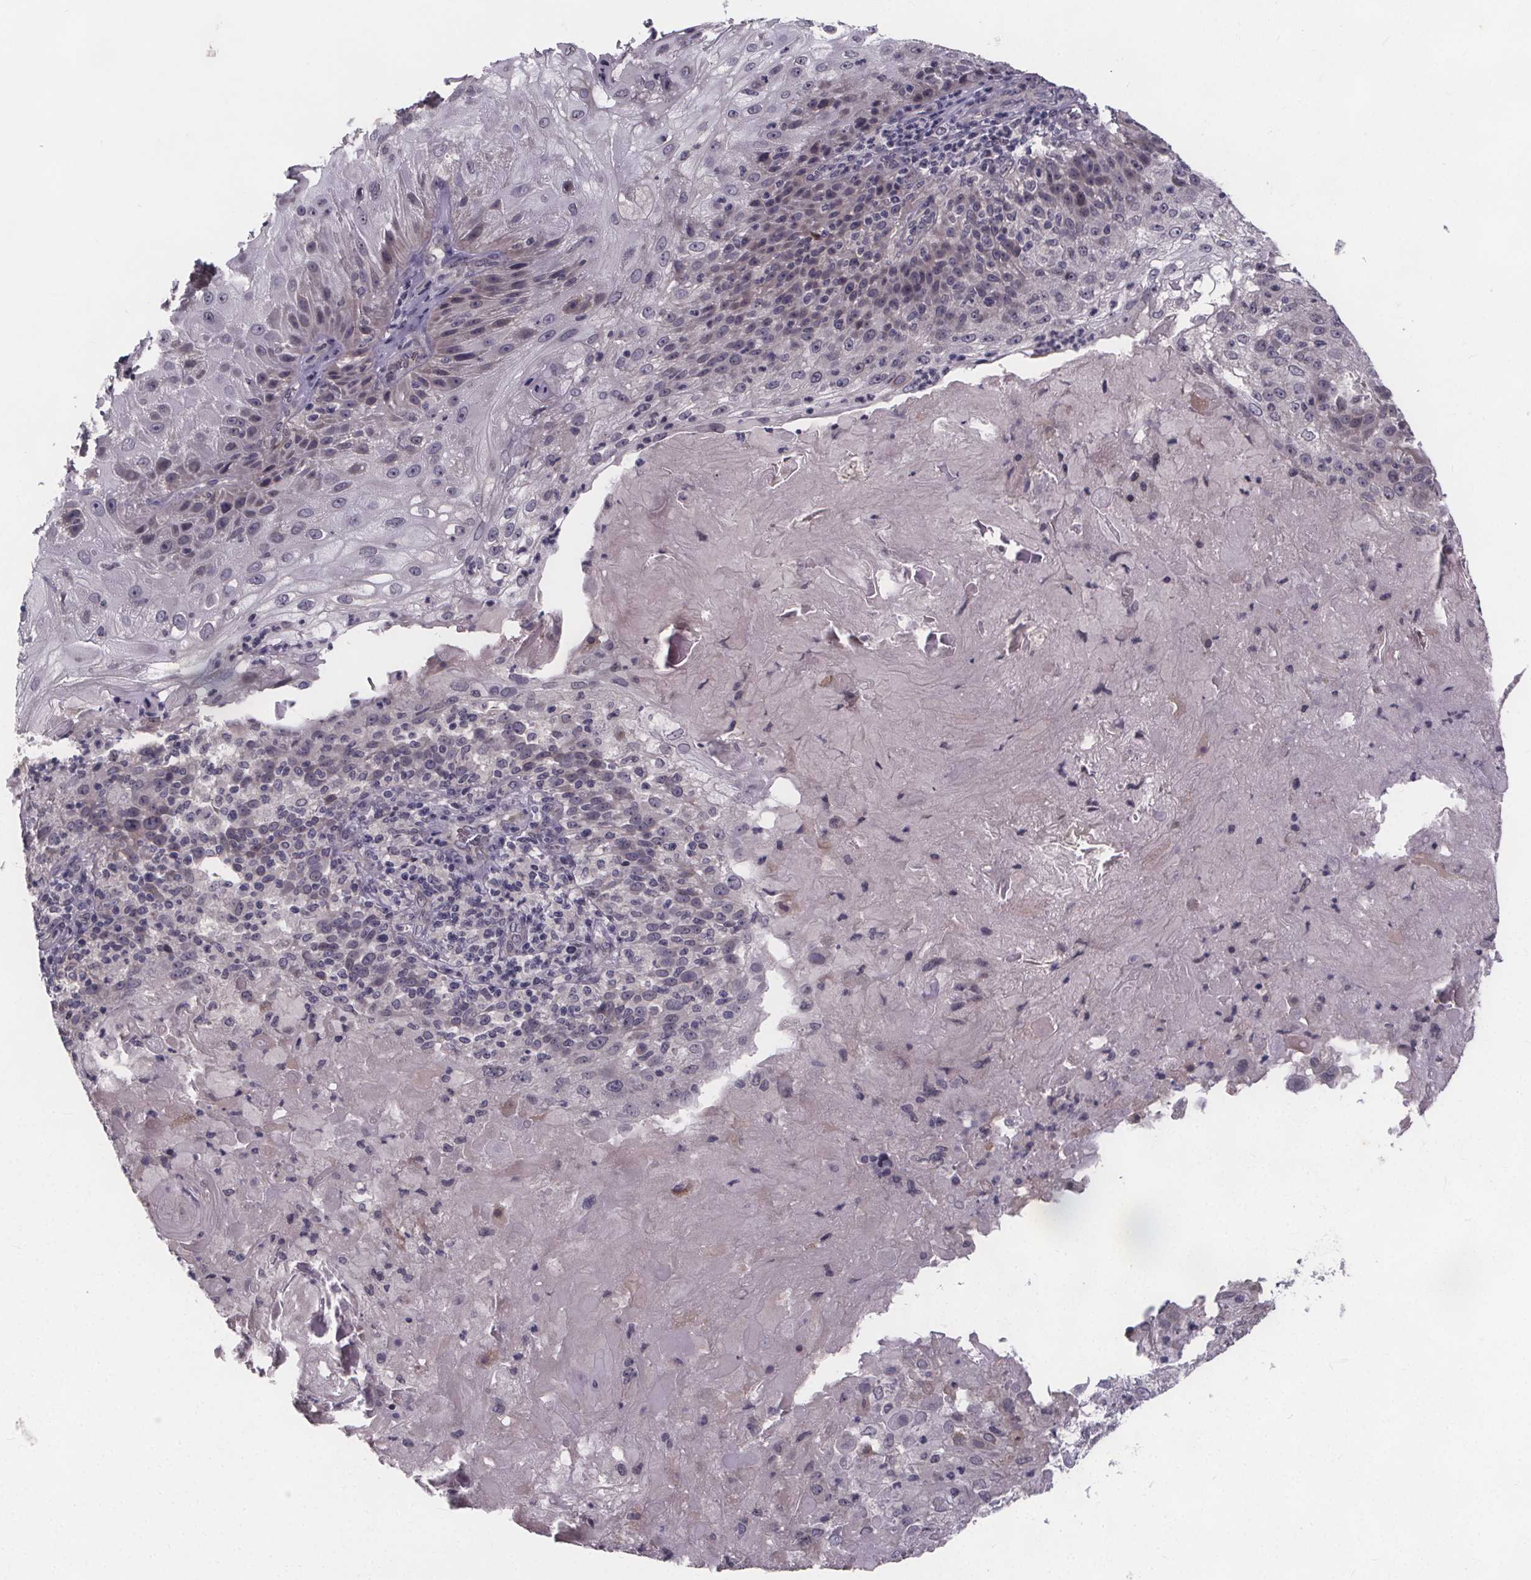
{"staining": {"intensity": "weak", "quantity": "<25%", "location": "cytoplasmic/membranous"}, "tissue": "skin cancer", "cell_type": "Tumor cells", "image_type": "cancer", "snomed": [{"axis": "morphology", "description": "Normal tissue, NOS"}, {"axis": "morphology", "description": "Squamous cell carcinoma, NOS"}, {"axis": "topography", "description": "Skin"}], "caption": "This image is of squamous cell carcinoma (skin) stained with immunohistochemistry to label a protein in brown with the nuclei are counter-stained blue. There is no positivity in tumor cells.", "gene": "FAM181B", "patient": {"sex": "female", "age": 83}}